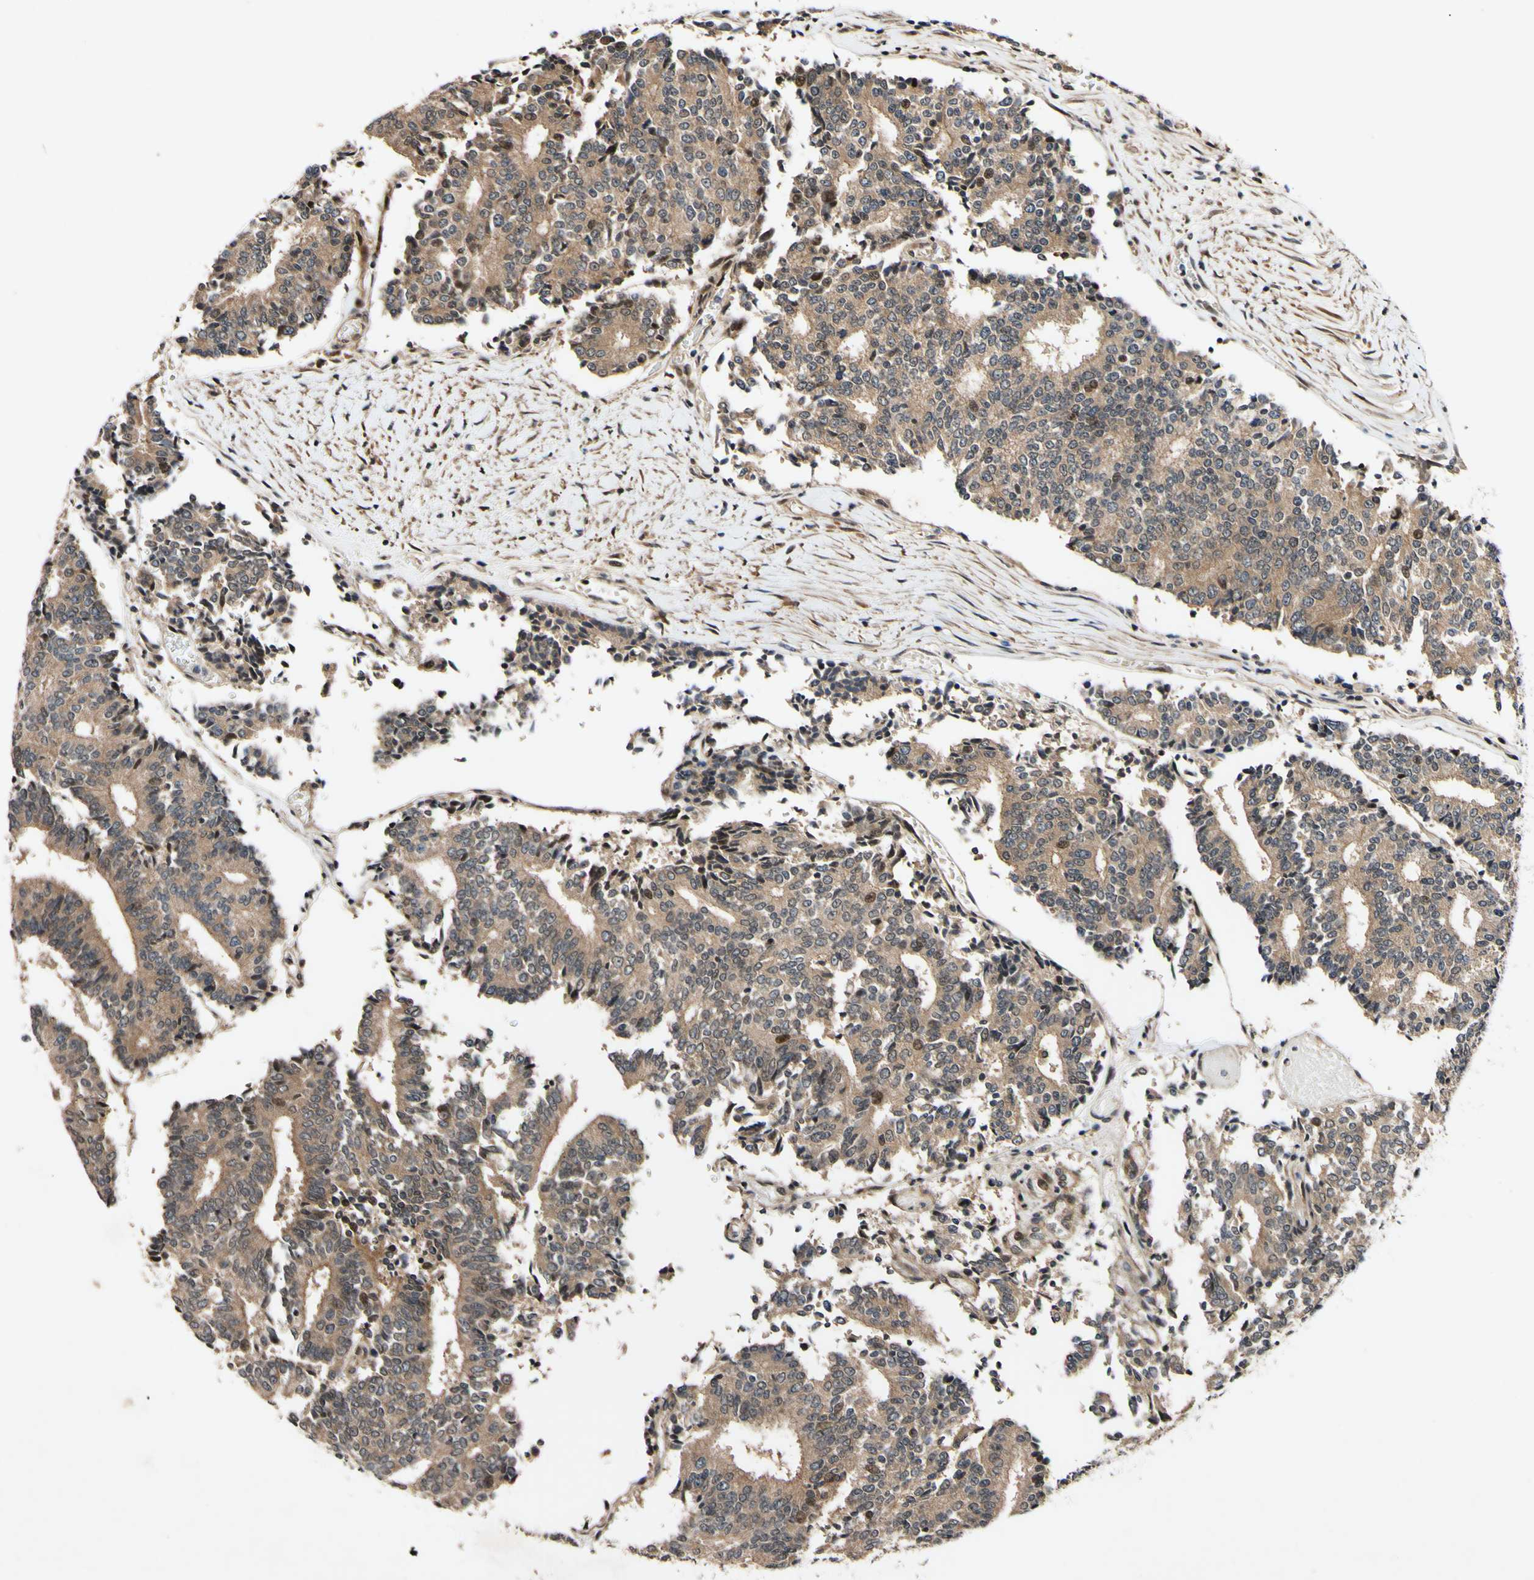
{"staining": {"intensity": "moderate", "quantity": ">75%", "location": "cytoplasmic/membranous,nuclear"}, "tissue": "prostate cancer", "cell_type": "Tumor cells", "image_type": "cancer", "snomed": [{"axis": "morphology", "description": "Normal tissue, NOS"}, {"axis": "morphology", "description": "Adenocarcinoma, High grade"}, {"axis": "topography", "description": "Prostate"}, {"axis": "topography", "description": "Seminal veicle"}], "caption": "Human prostate cancer (high-grade adenocarcinoma) stained with a brown dye exhibits moderate cytoplasmic/membranous and nuclear positive expression in approximately >75% of tumor cells.", "gene": "CSNK1E", "patient": {"sex": "male", "age": 55}}